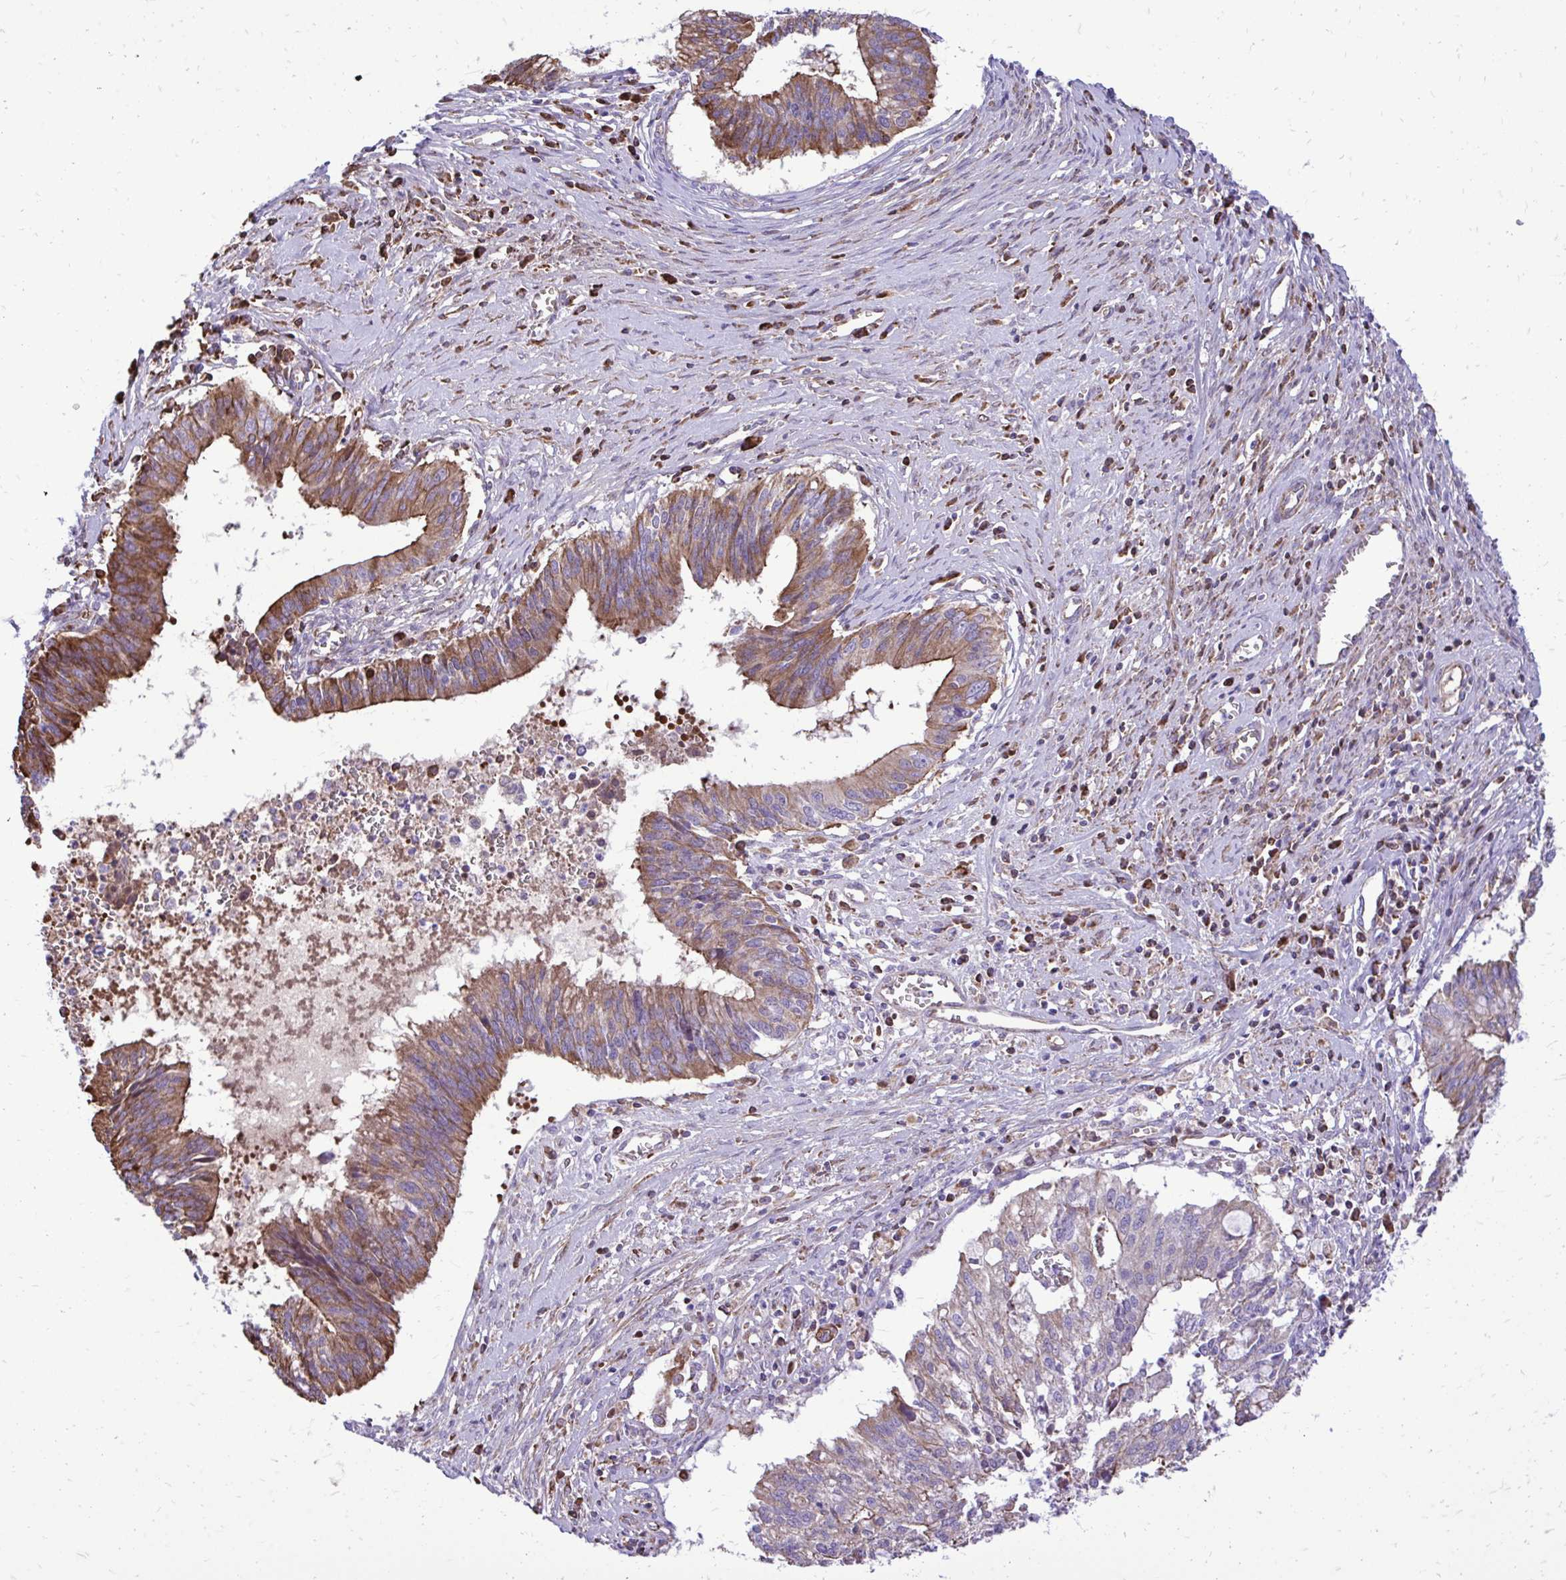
{"staining": {"intensity": "moderate", "quantity": ">75%", "location": "cytoplasmic/membranous"}, "tissue": "cervical cancer", "cell_type": "Tumor cells", "image_type": "cancer", "snomed": [{"axis": "morphology", "description": "Adenocarcinoma, NOS"}, {"axis": "topography", "description": "Cervix"}], "caption": "About >75% of tumor cells in adenocarcinoma (cervical) show moderate cytoplasmic/membranous protein expression as visualized by brown immunohistochemical staining.", "gene": "ATP13A2", "patient": {"sex": "female", "age": 44}}